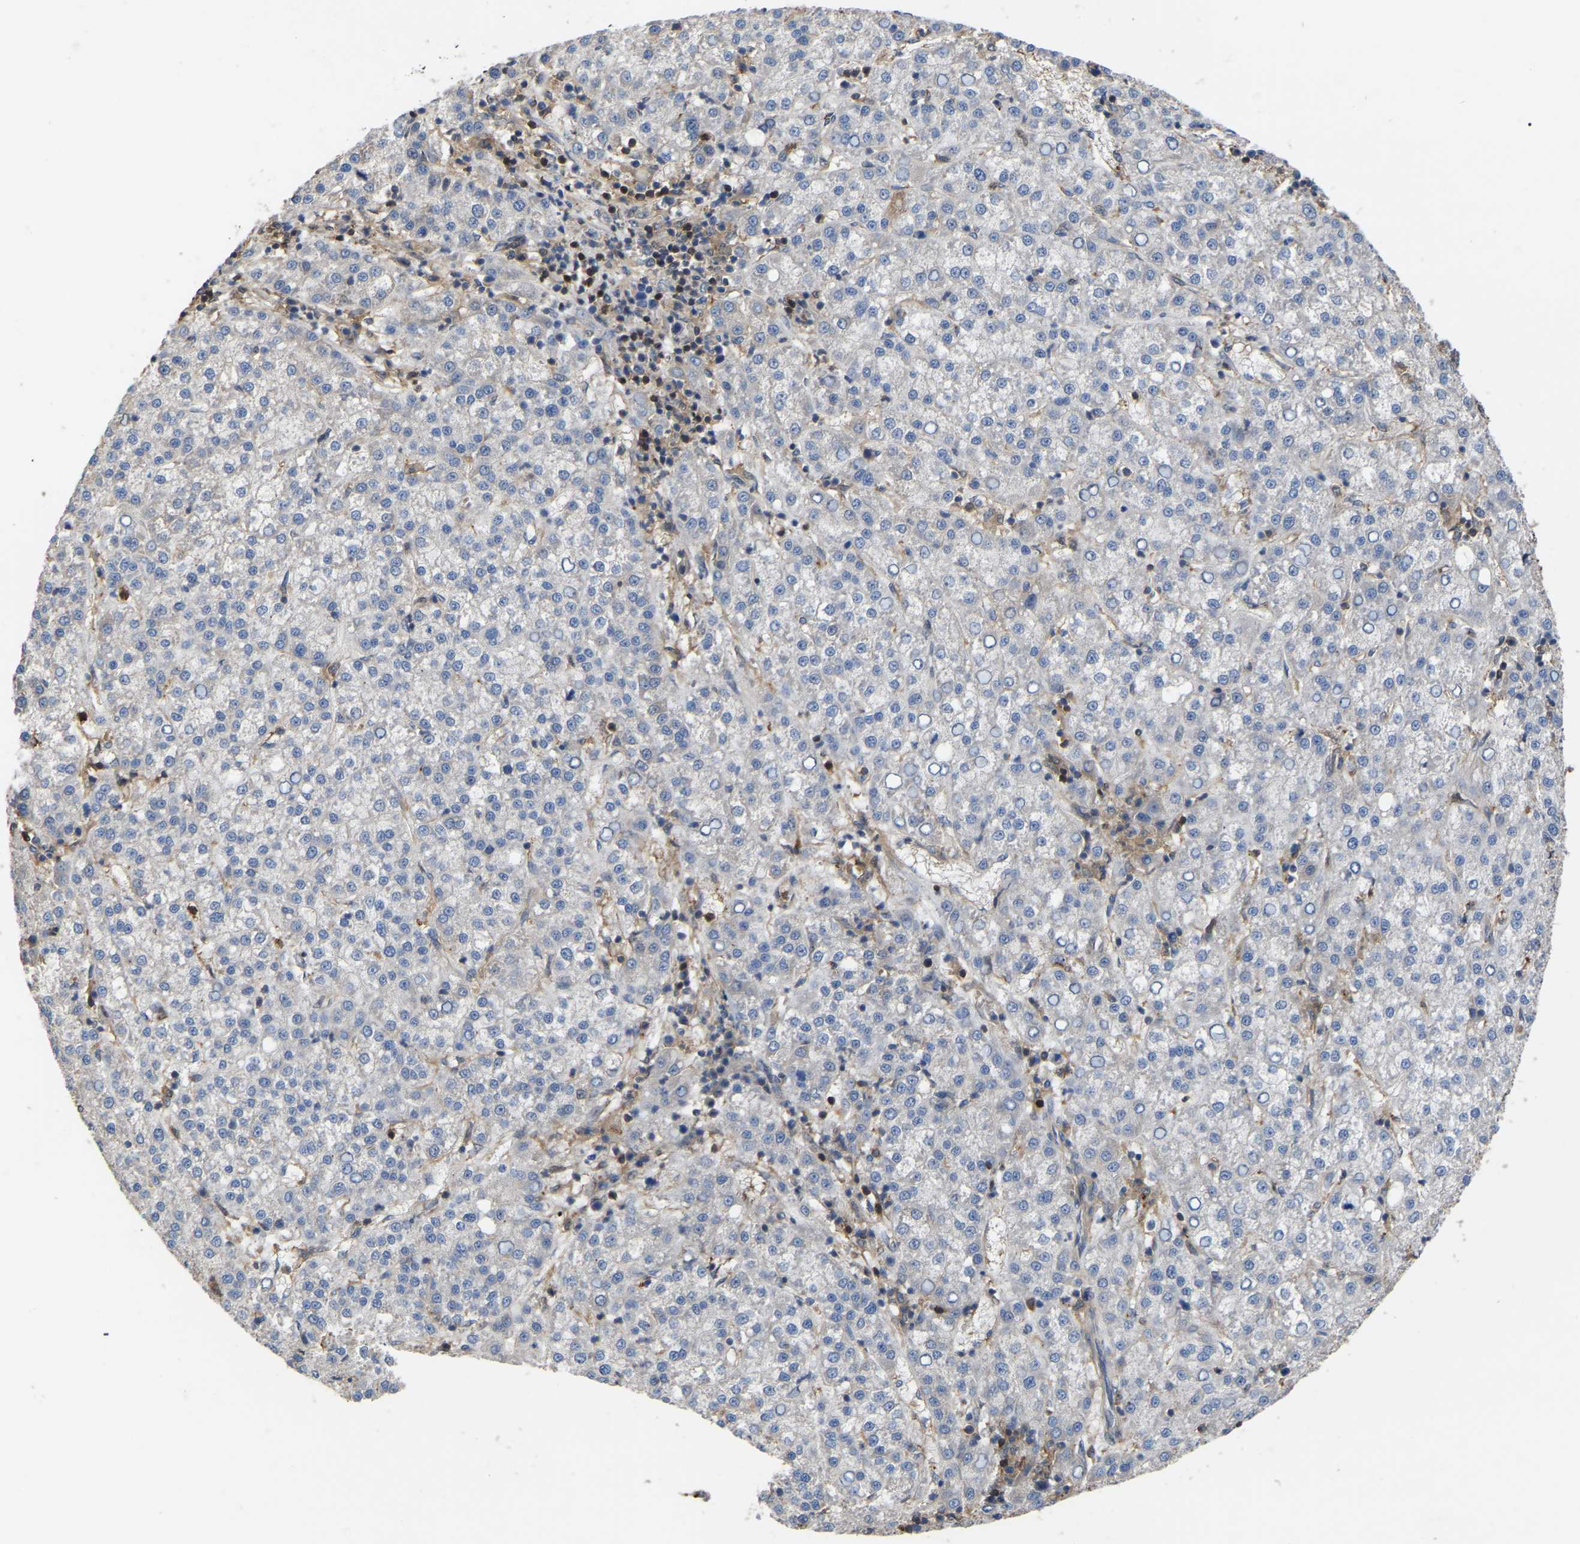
{"staining": {"intensity": "negative", "quantity": "none", "location": "none"}, "tissue": "liver cancer", "cell_type": "Tumor cells", "image_type": "cancer", "snomed": [{"axis": "morphology", "description": "Carcinoma, Hepatocellular, NOS"}, {"axis": "topography", "description": "Liver"}], "caption": "Tumor cells are negative for protein expression in human liver cancer (hepatocellular carcinoma).", "gene": "CIT", "patient": {"sex": "female", "age": 58}}